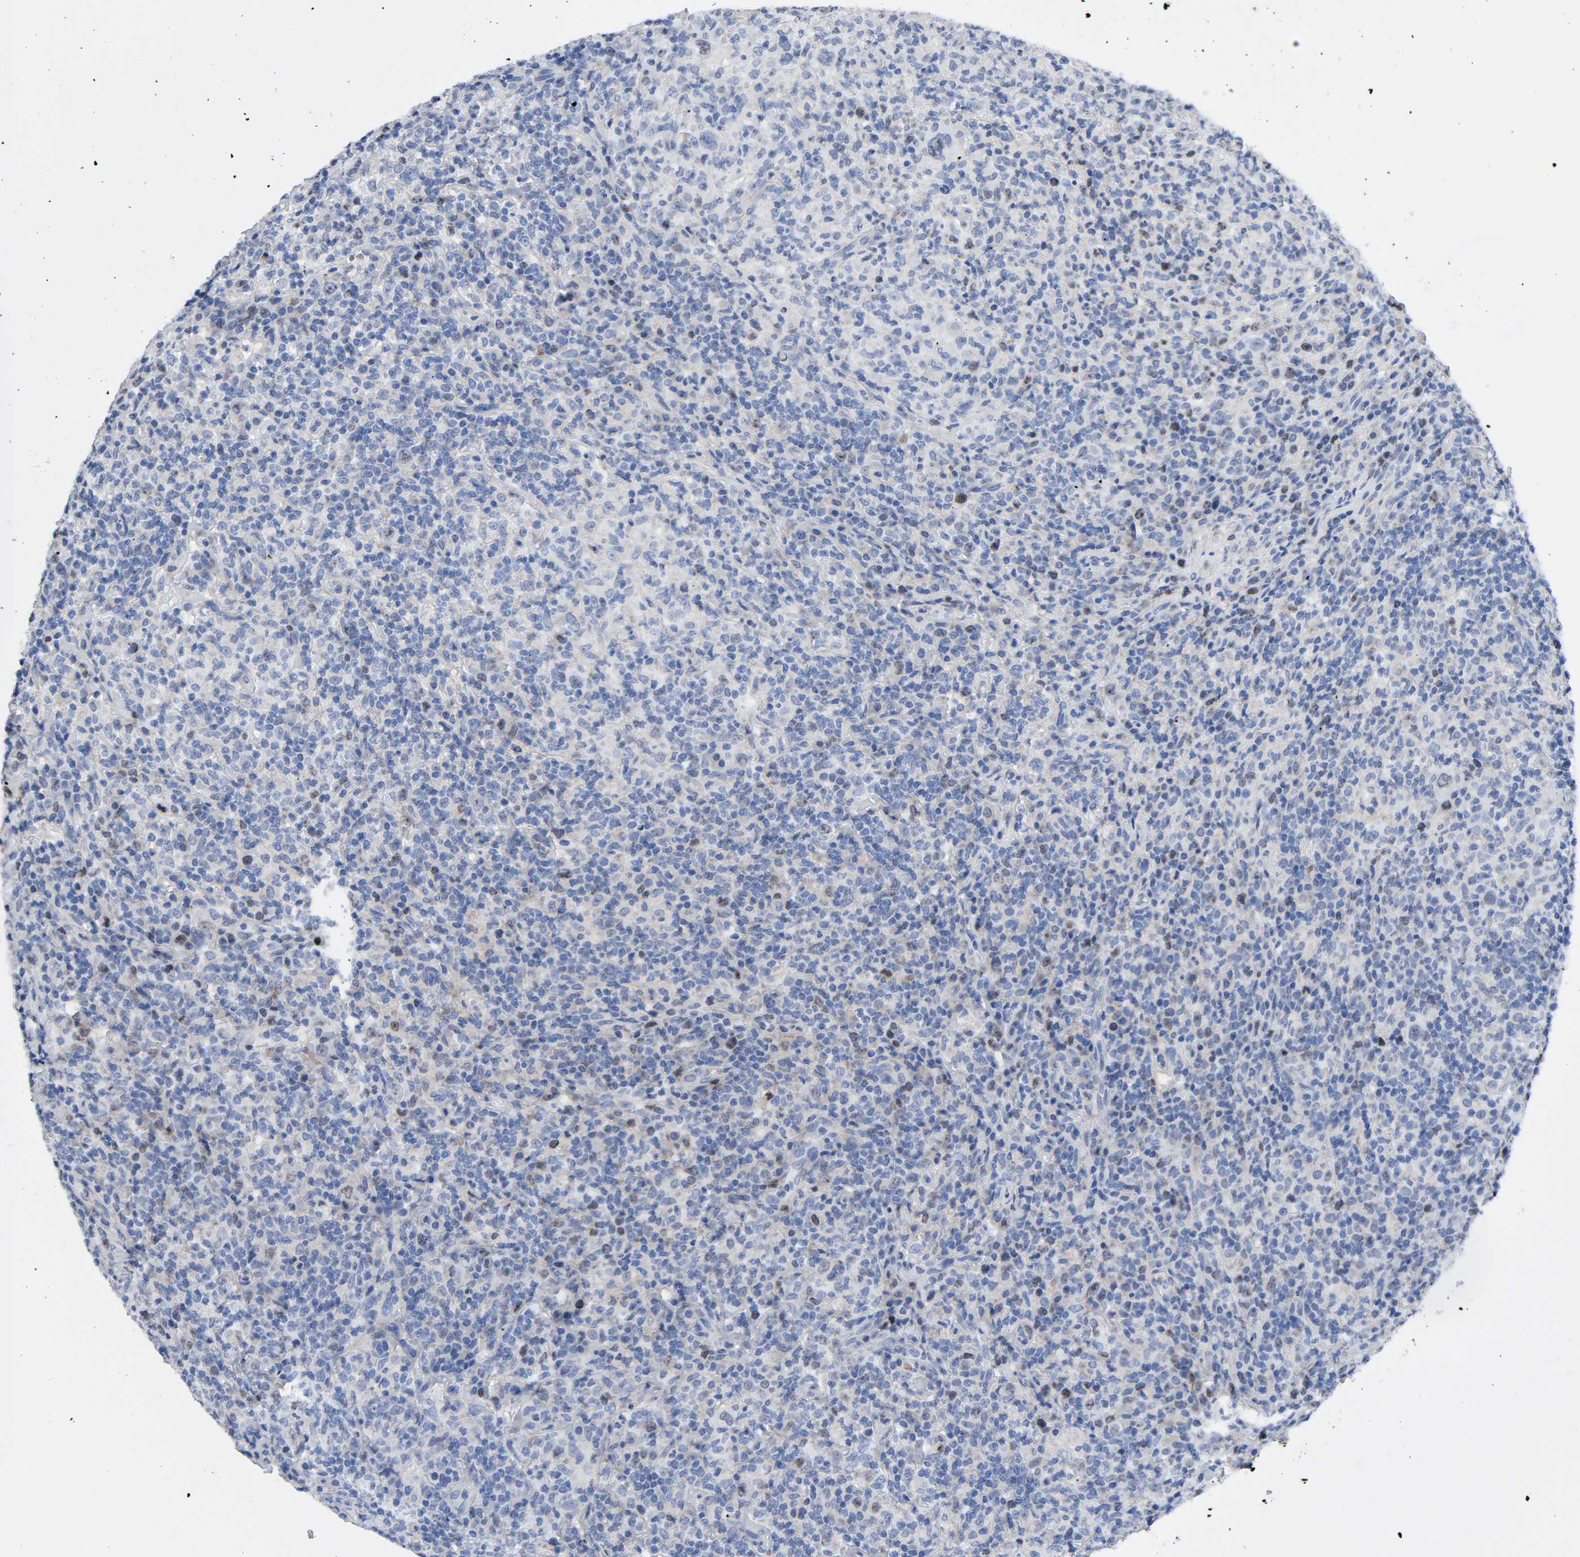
{"staining": {"intensity": "negative", "quantity": "none", "location": "none"}, "tissue": "lymphoma", "cell_type": "Tumor cells", "image_type": "cancer", "snomed": [{"axis": "morphology", "description": "Hodgkin's disease, NOS"}, {"axis": "topography", "description": "Lymph node"}], "caption": "Human Hodgkin's disease stained for a protein using immunohistochemistry displays no expression in tumor cells.", "gene": "BIRC5", "patient": {"sex": "male", "age": 65}}